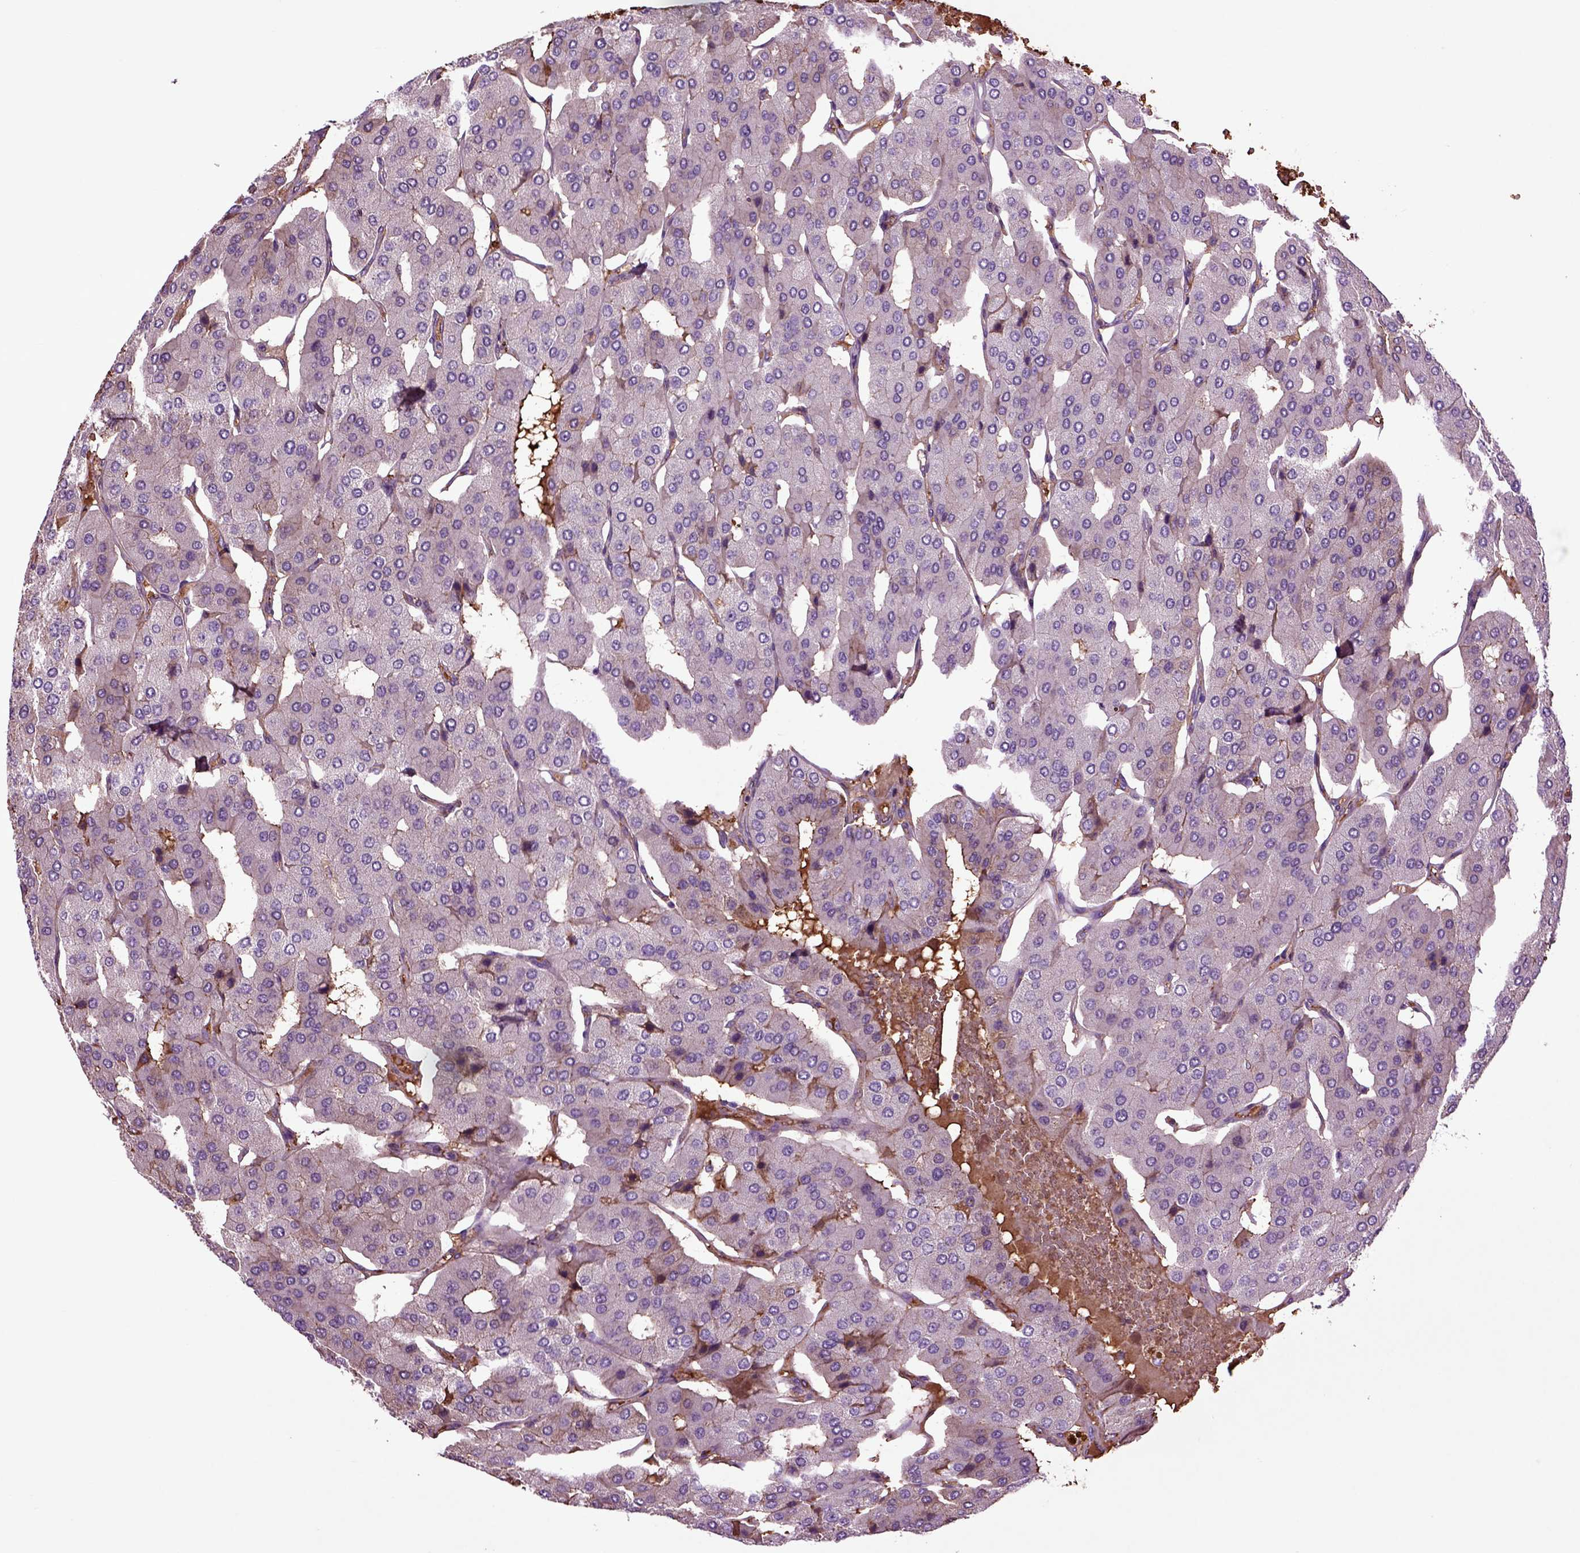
{"staining": {"intensity": "negative", "quantity": "none", "location": "none"}, "tissue": "parathyroid gland", "cell_type": "Glandular cells", "image_type": "normal", "snomed": [{"axis": "morphology", "description": "Normal tissue, NOS"}, {"axis": "morphology", "description": "Adenoma, NOS"}, {"axis": "topography", "description": "Parathyroid gland"}], "caption": "The image exhibits no staining of glandular cells in normal parathyroid gland.", "gene": "SPON1", "patient": {"sex": "female", "age": 86}}